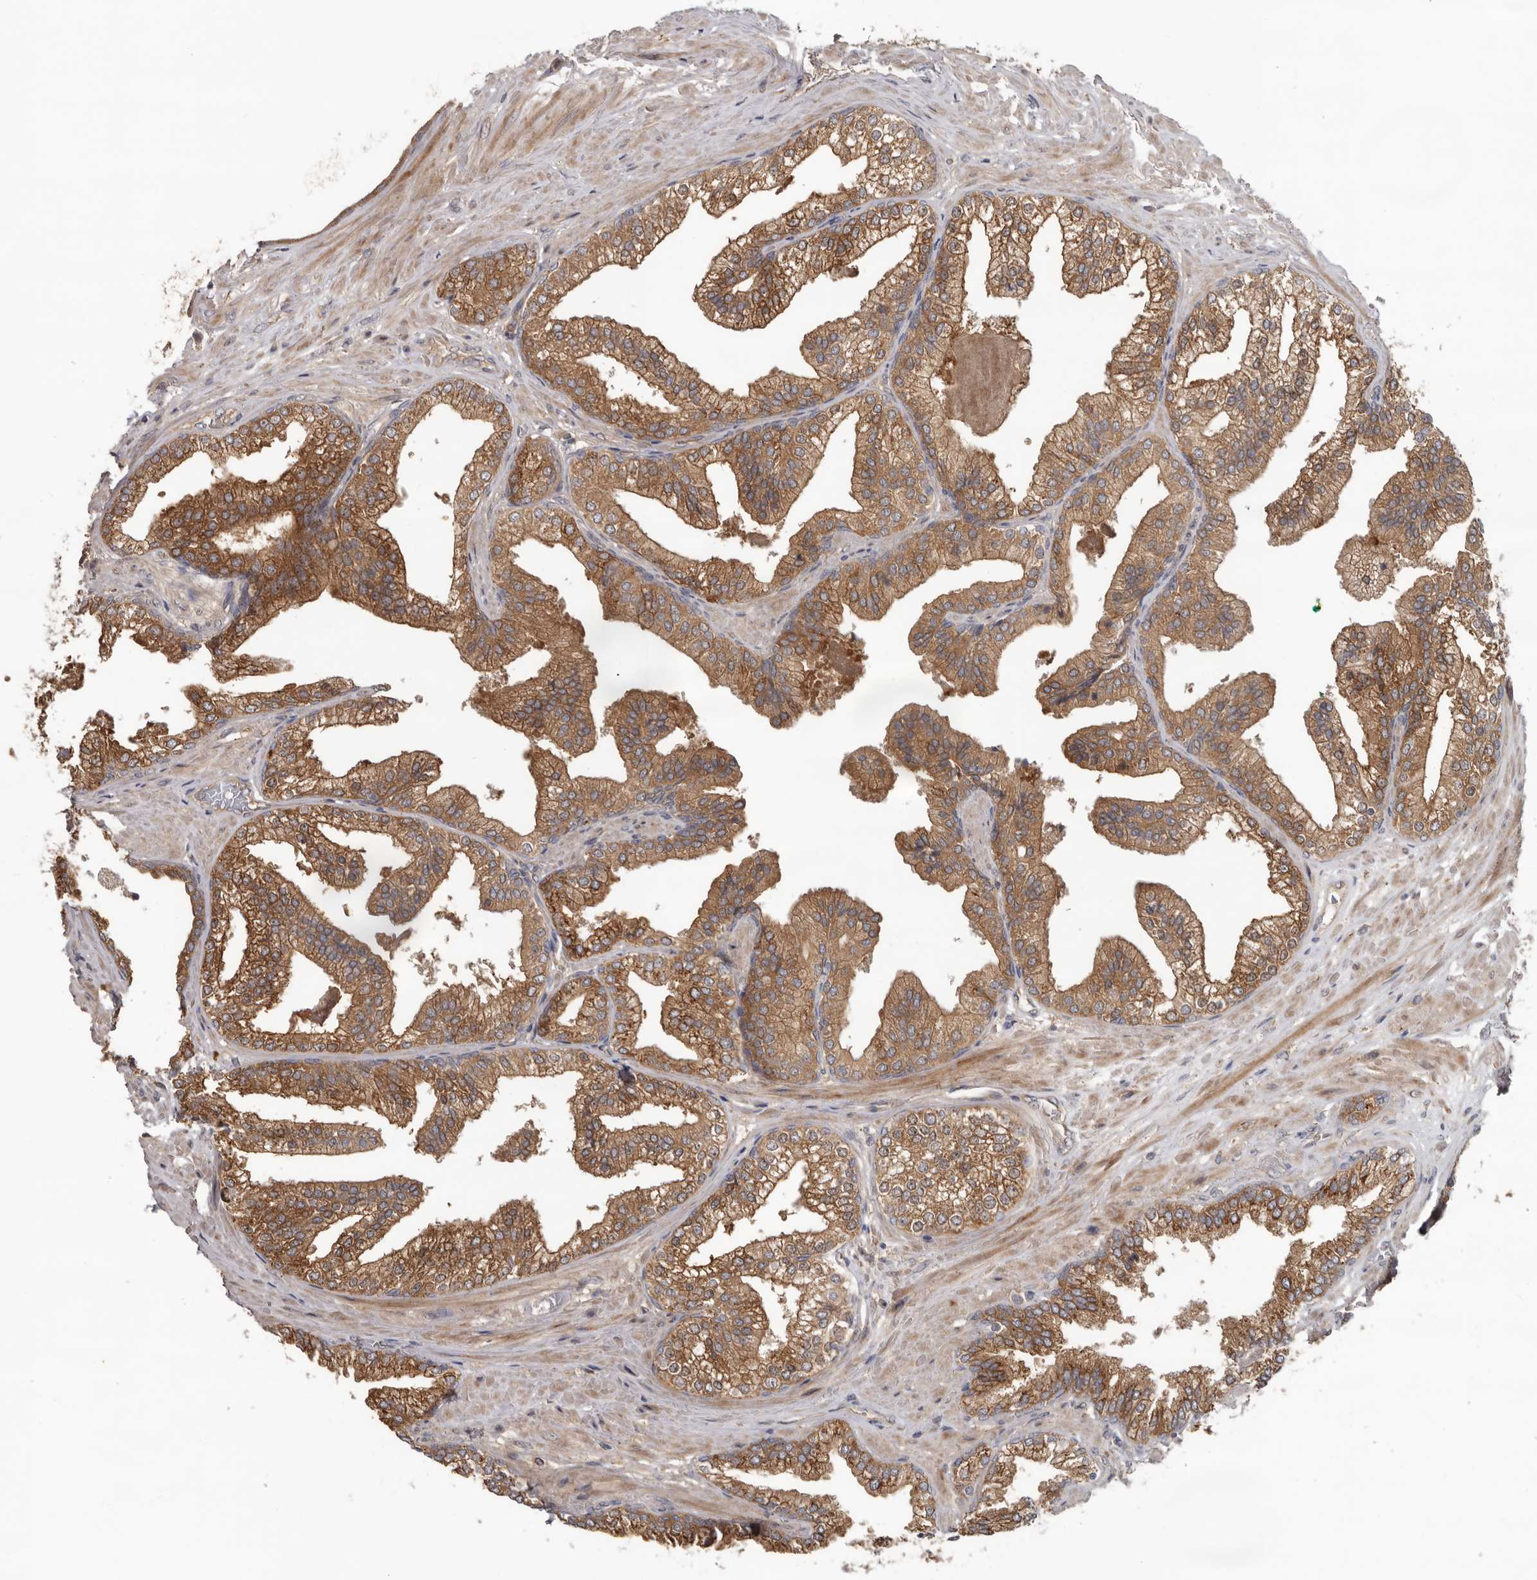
{"staining": {"intensity": "moderate", "quantity": ">75%", "location": "cytoplasmic/membranous"}, "tissue": "prostate cancer", "cell_type": "Tumor cells", "image_type": "cancer", "snomed": [{"axis": "morphology", "description": "Adenocarcinoma, Low grade"}, {"axis": "topography", "description": "Prostate"}], "caption": "A photomicrograph of human prostate cancer stained for a protein displays moderate cytoplasmic/membranous brown staining in tumor cells. The staining is performed using DAB (3,3'-diaminobenzidine) brown chromogen to label protein expression. The nuclei are counter-stained blue using hematoxylin.", "gene": "HINT3", "patient": {"sex": "male", "age": 71}}